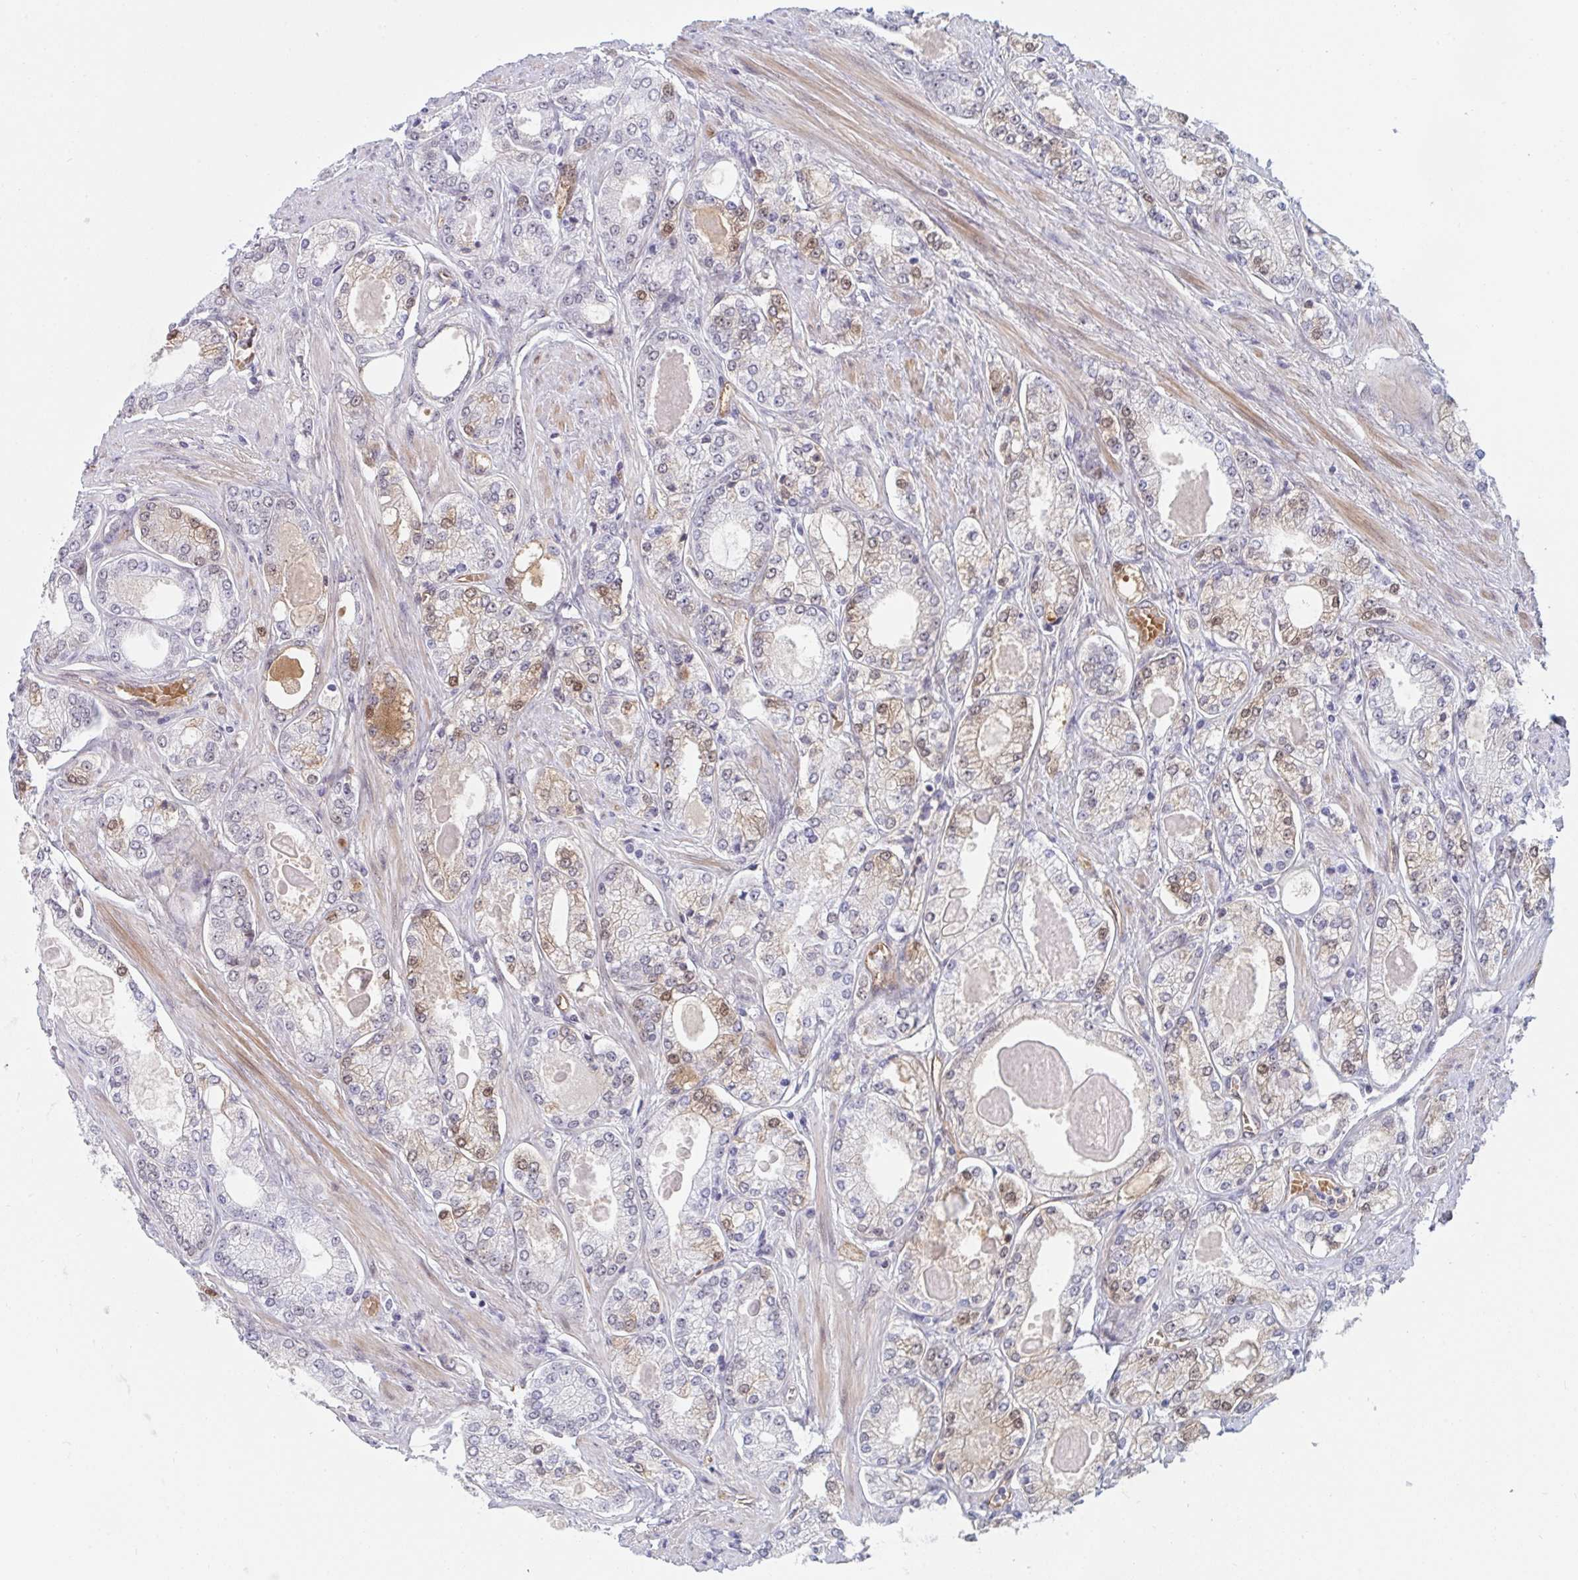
{"staining": {"intensity": "weak", "quantity": "<25%", "location": "cytoplasmic/membranous,nuclear"}, "tissue": "prostate cancer", "cell_type": "Tumor cells", "image_type": "cancer", "snomed": [{"axis": "morphology", "description": "Adenocarcinoma, High grade"}, {"axis": "topography", "description": "Prostate"}], "caption": "Immunohistochemistry (IHC) micrograph of neoplastic tissue: human prostate high-grade adenocarcinoma stained with DAB demonstrates no significant protein staining in tumor cells.", "gene": "DSCAML1", "patient": {"sex": "male", "age": 68}}